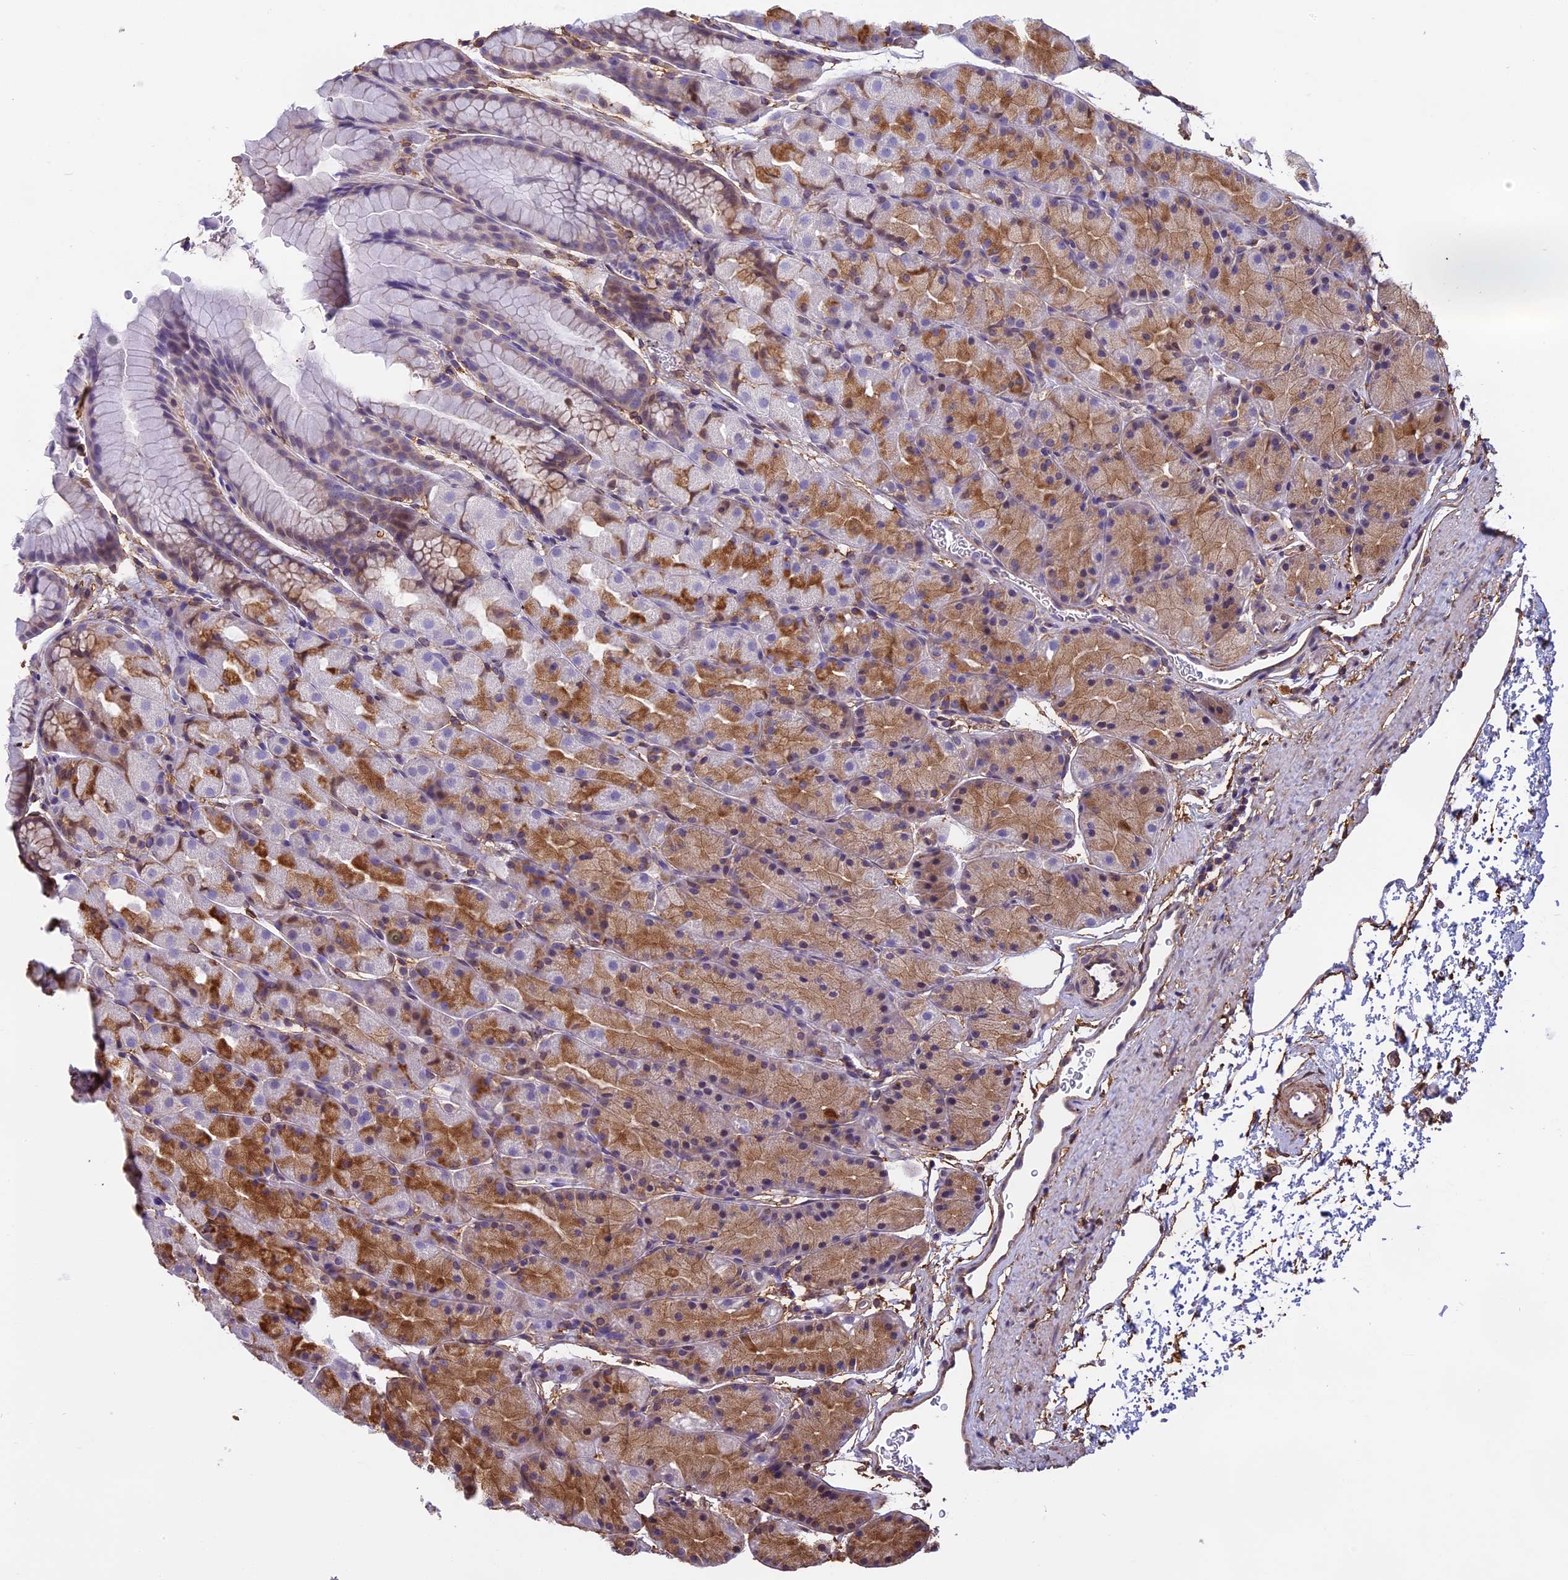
{"staining": {"intensity": "moderate", "quantity": "25%-75%", "location": "cytoplasmic/membranous"}, "tissue": "stomach", "cell_type": "Glandular cells", "image_type": "normal", "snomed": [{"axis": "morphology", "description": "Normal tissue, NOS"}, {"axis": "topography", "description": "Stomach, upper"}, {"axis": "topography", "description": "Stomach"}], "caption": "Moderate cytoplasmic/membranous expression is identified in about 25%-75% of glandular cells in normal stomach.", "gene": "TMEM255B", "patient": {"sex": "male", "age": 47}}